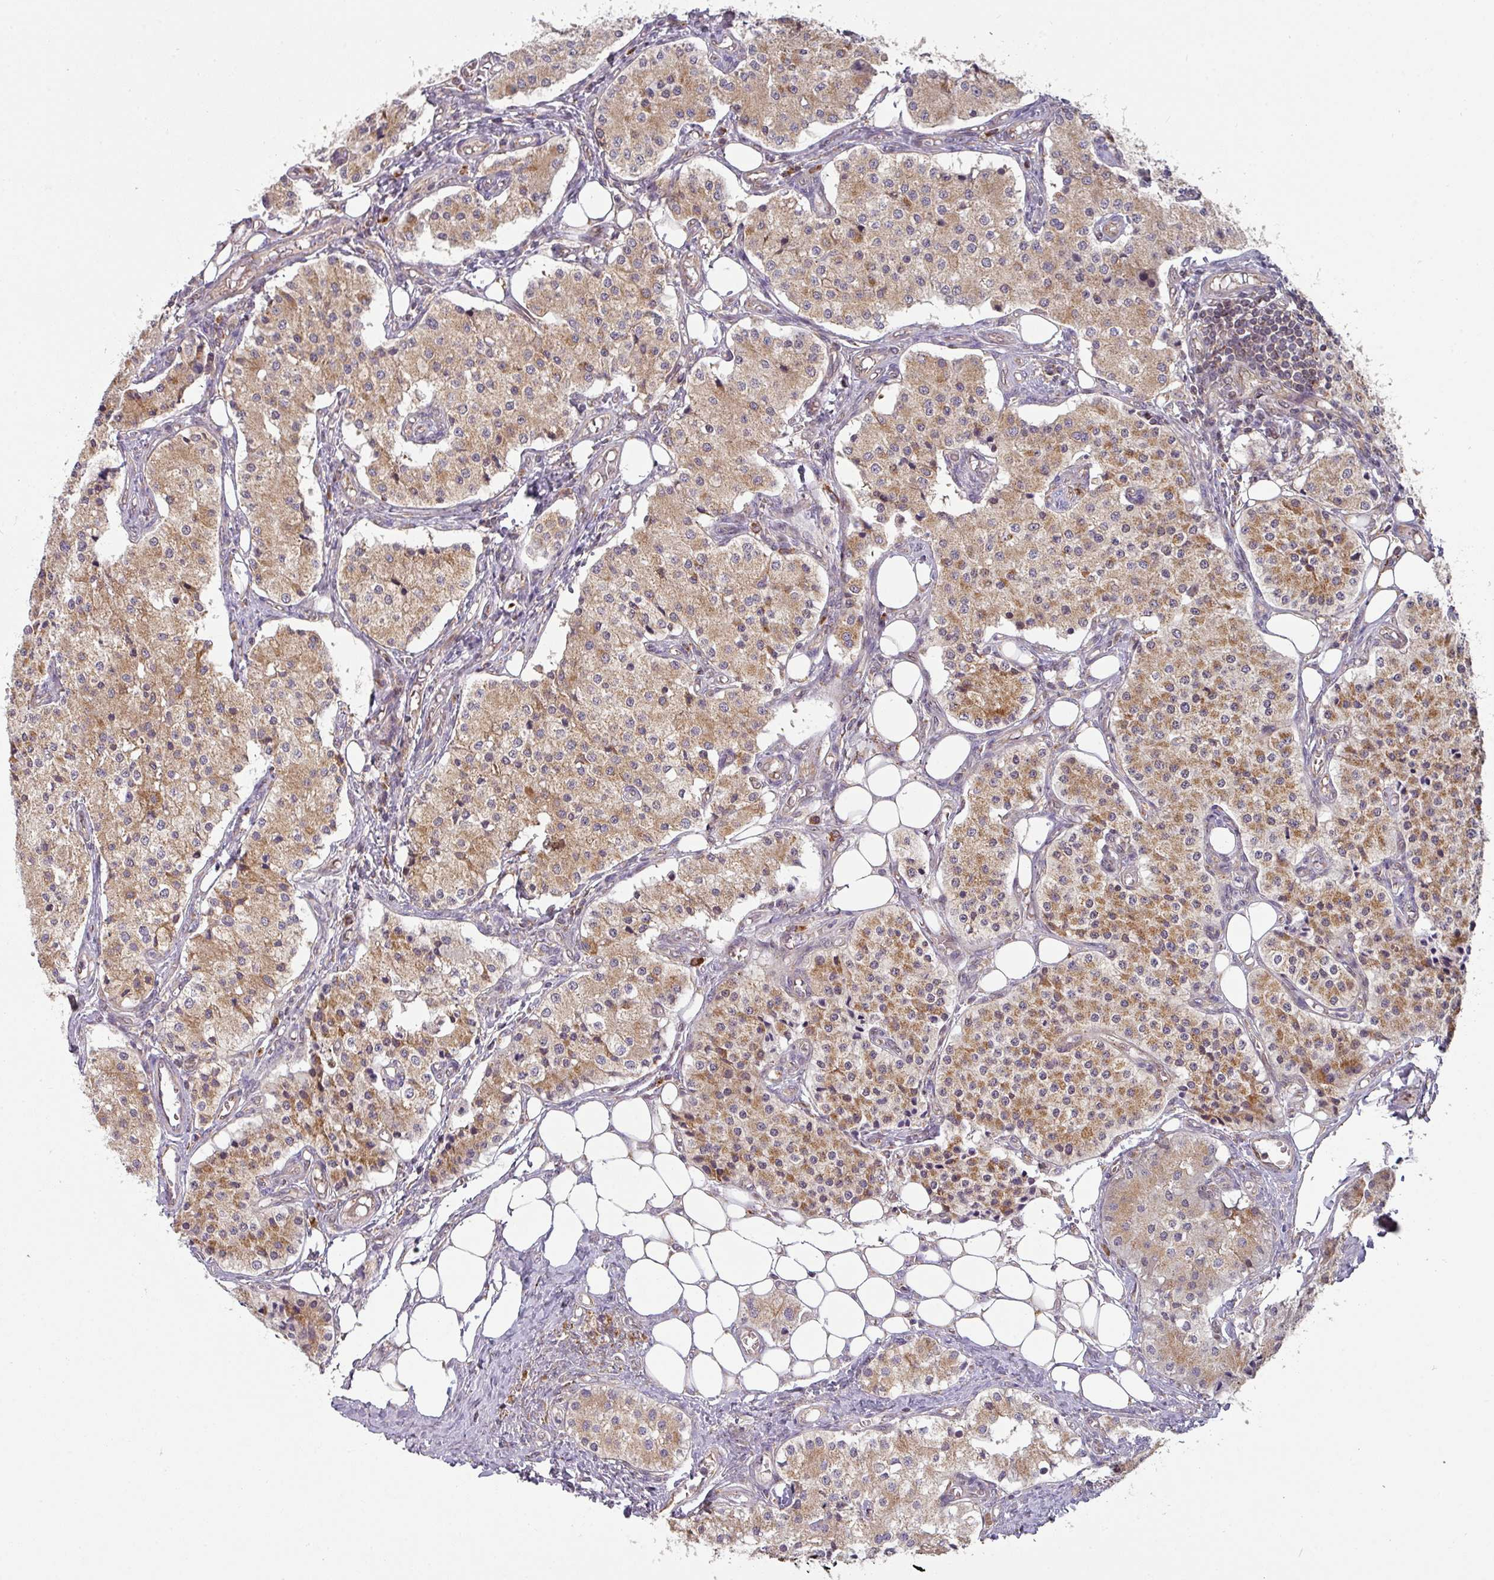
{"staining": {"intensity": "moderate", "quantity": ">75%", "location": "cytoplasmic/membranous"}, "tissue": "carcinoid", "cell_type": "Tumor cells", "image_type": "cancer", "snomed": [{"axis": "morphology", "description": "Carcinoid, malignant, NOS"}, {"axis": "topography", "description": "Colon"}], "caption": "Protein expression by immunohistochemistry reveals moderate cytoplasmic/membranous staining in about >75% of tumor cells in carcinoid.", "gene": "MRPS16", "patient": {"sex": "female", "age": 52}}